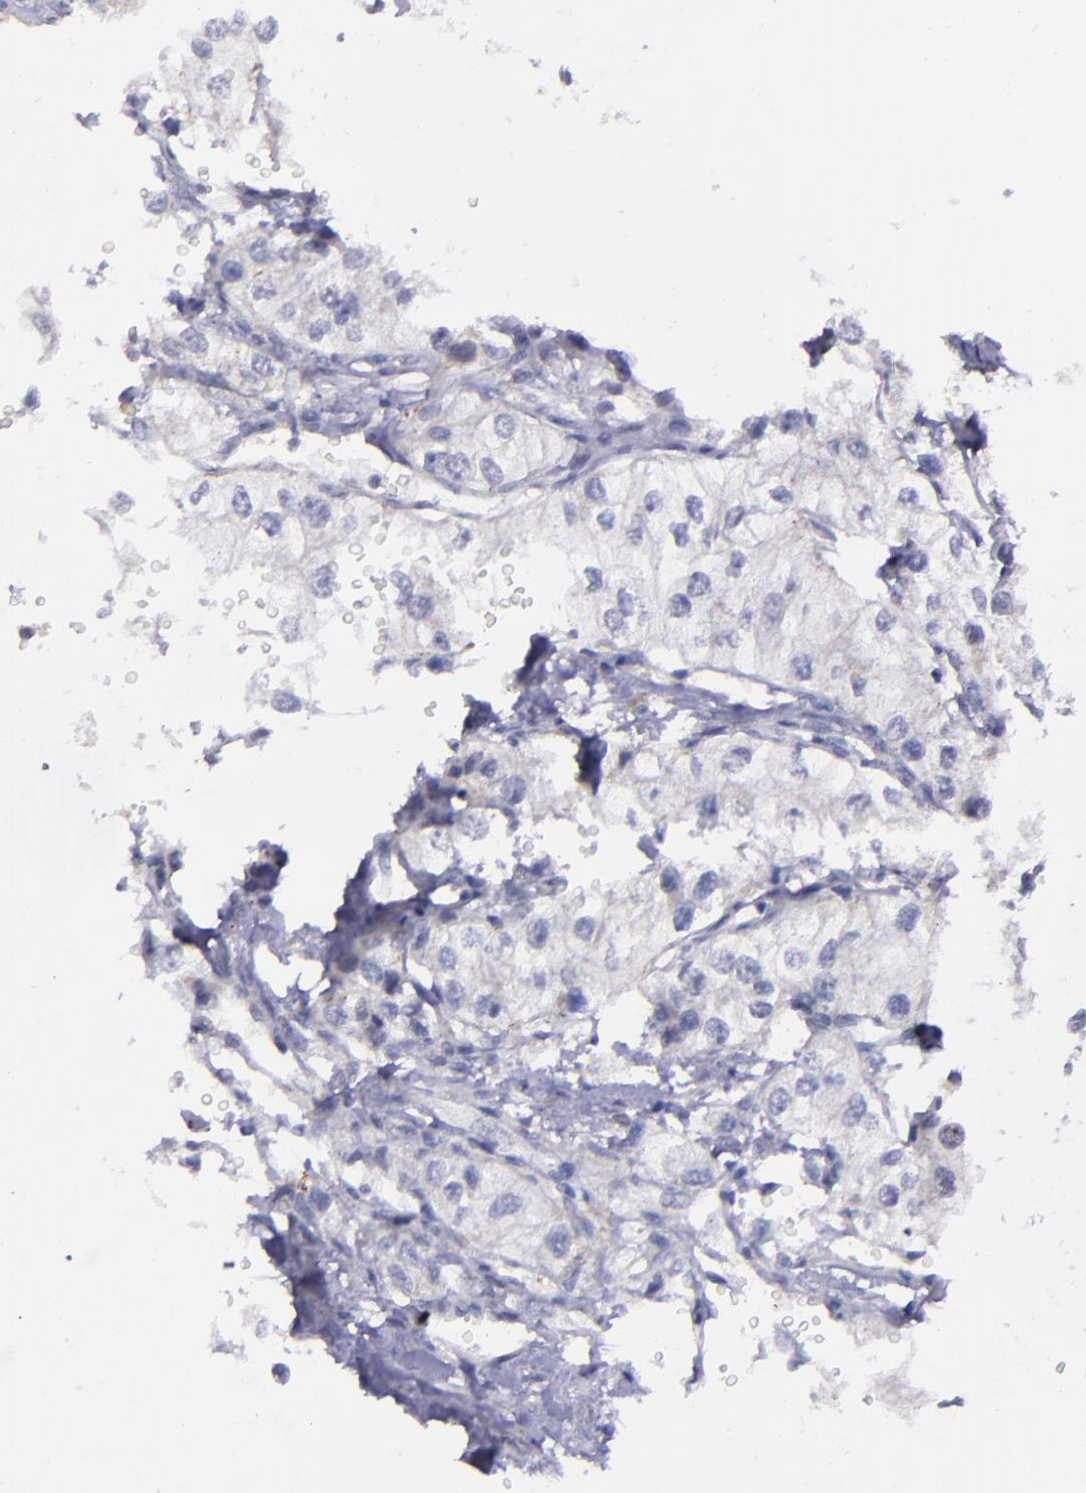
{"staining": {"intensity": "negative", "quantity": "none", "location": "none"}, "tissue": "renal cancer", "cell_type": "Tumor cells", "image_type": "cancer", "snomed": [{"axis": "morphology", "description": "Adenocarcinoma, NOS"}, {"axis": "topography", "description": "Kidney"}], "caption": "DAB (3,3'-diaminobenzidine) immunohistochemical staining of human renal adenocarcinoma displays no significant expression in tumor cells. Brightfield microscopy of immunohistochemistry stained with DAB (3,3'-diaminobenzidine) (brown) and hematoxylin (blue), captured at high magnification.", "gene": "MASP1", "patient": {"sex": "male", "age": 57}}